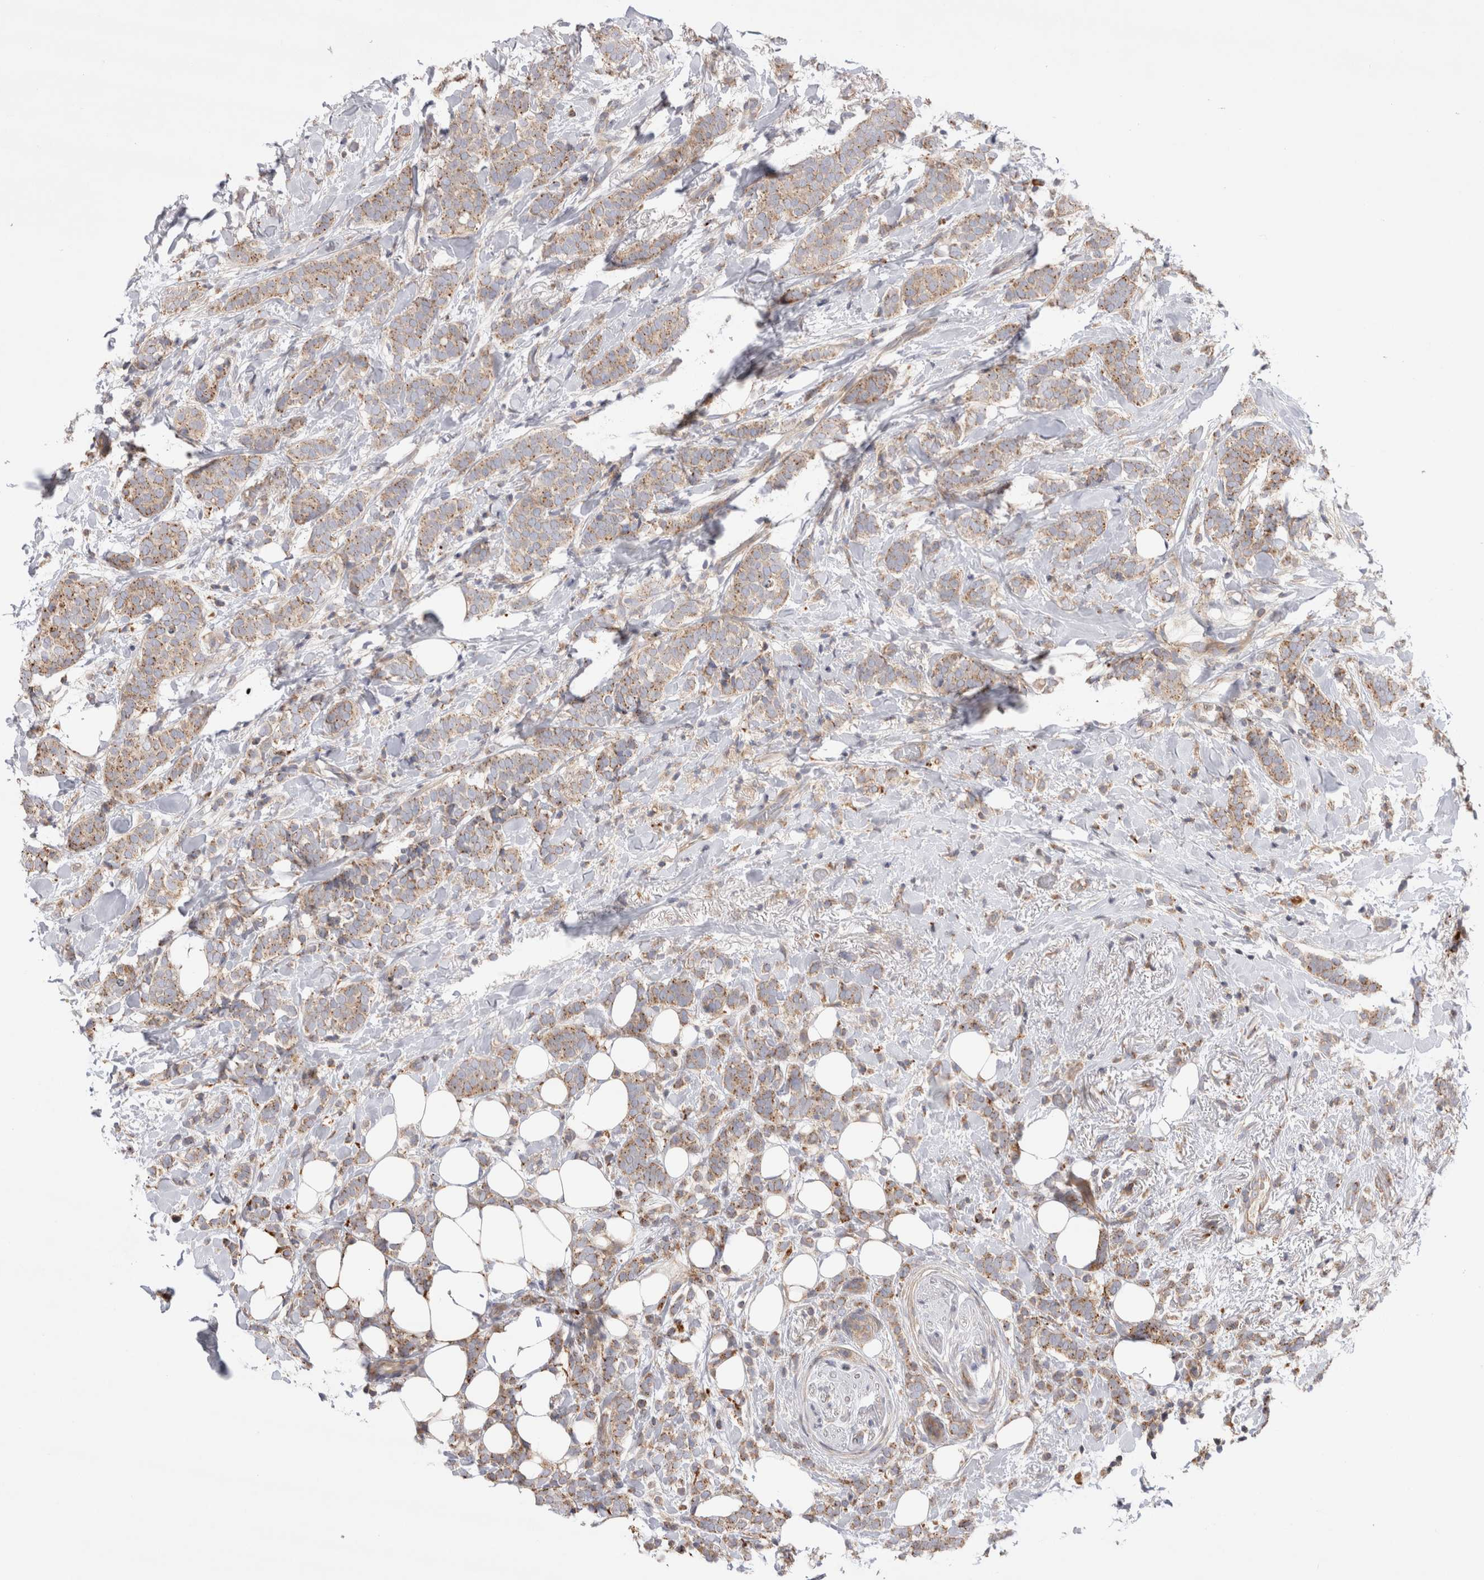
{"staining": {"intensity": "moderate", "quantity": ">75%", "location": "cytoplasmic/membranous"}, "tissue": "breast cancer", "cell_type": "Tumor cells", "image_type": "cancer", "snomed": [{"axis": "morphology", "description": "Lobular carcinoma"}, {"axis": "topography", "description": "Breast"}], "caption": "There is medium levels of moderate cytoplasmic/membranous positivity in tumor cells of breast cancer (lobular carcinoma), as demonstrated by immunohistochemical staining (brown color).", "gene": "PDCD10", "patient": {"sex": "female", "age": 50}}